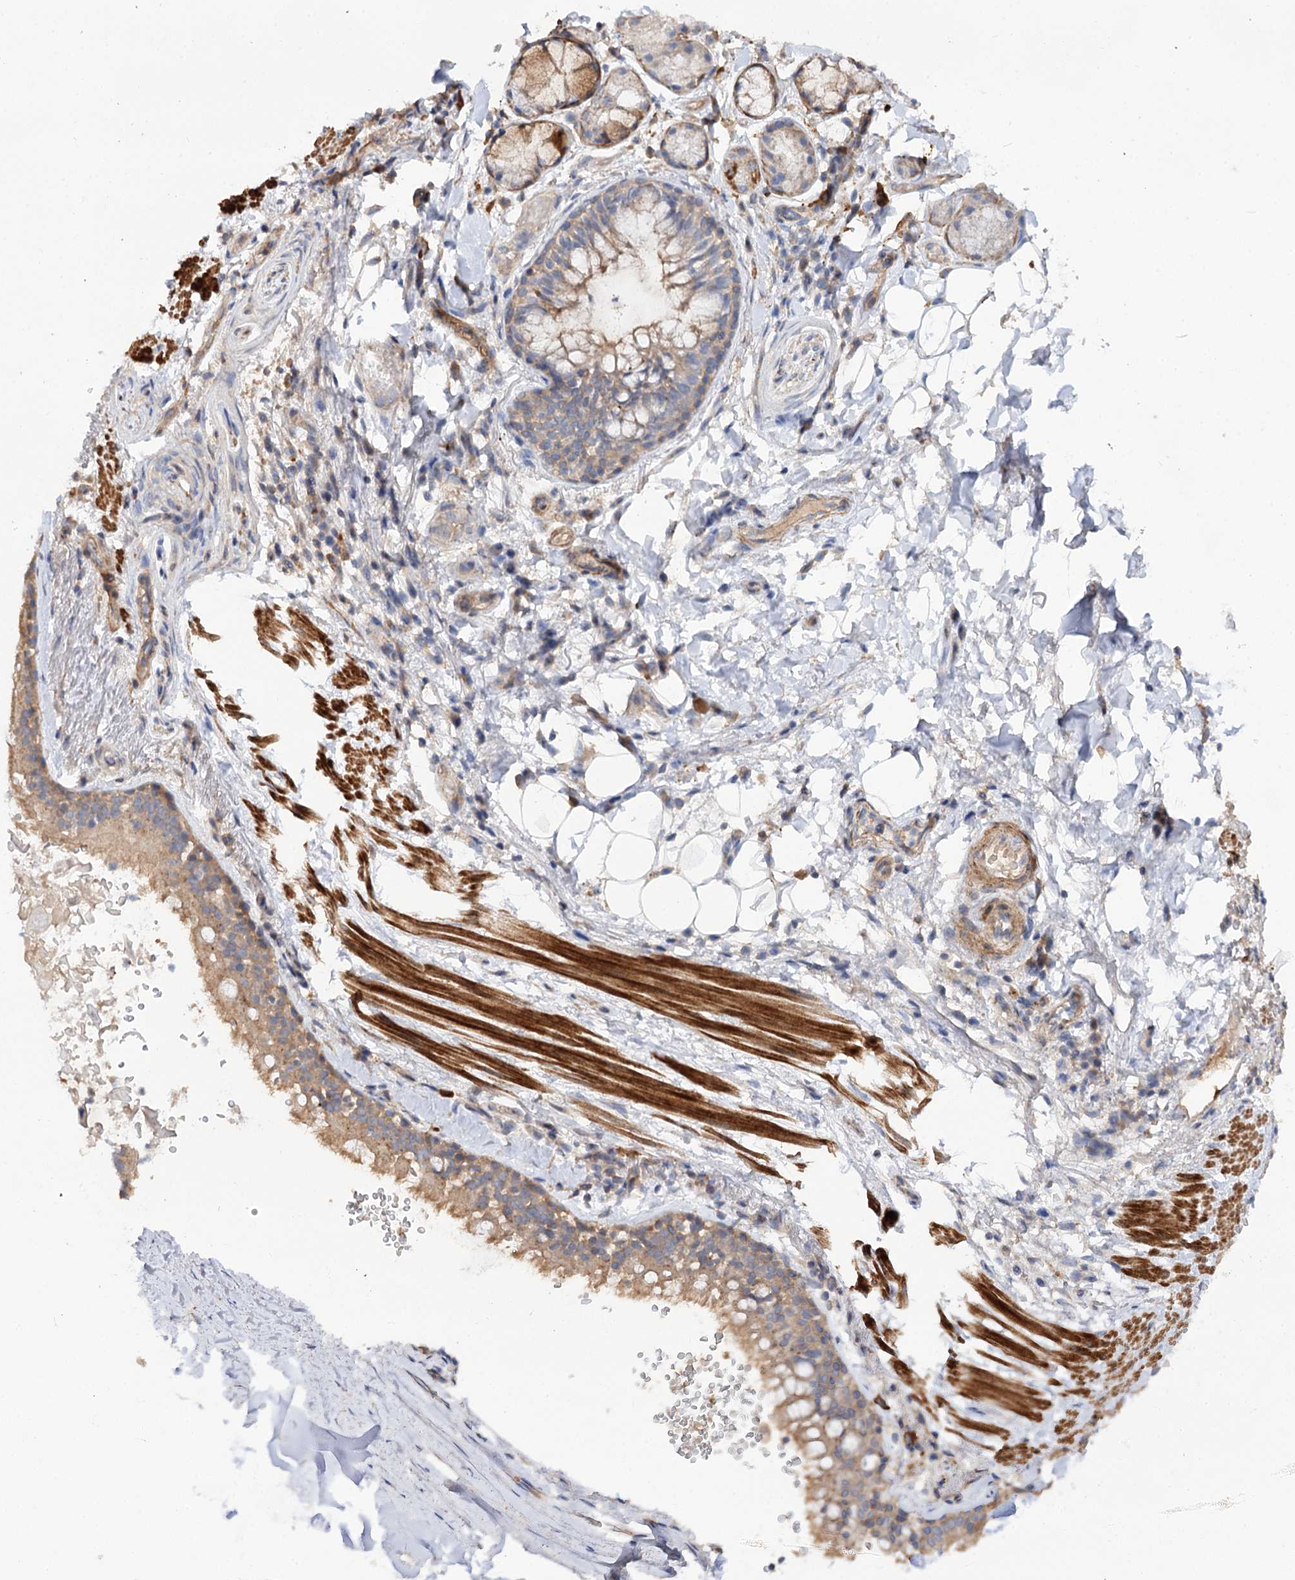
{"staining": {"intensity": "negative", "quantity": "none", "location": "none"}, "tissue": "adipose tissue", "cell_type": "Adipocytes", "image_type": "normal", "snomed": [{"axis": "morphology", "description": "Normal tissue, NOS"}, {"axis": "topography", "description": "Lymph node"}, {"axis": "topography", "description": "Cartilage tissue"}, {"axis": "topography", "description": "Bronchus"}], "caption": "Photomicrograph shows no significant protein positivity in adipocytes of unremarkable adipose tissue.", "gene": "NUDCD2", "patient": {"sex": "male", "age": 63}}